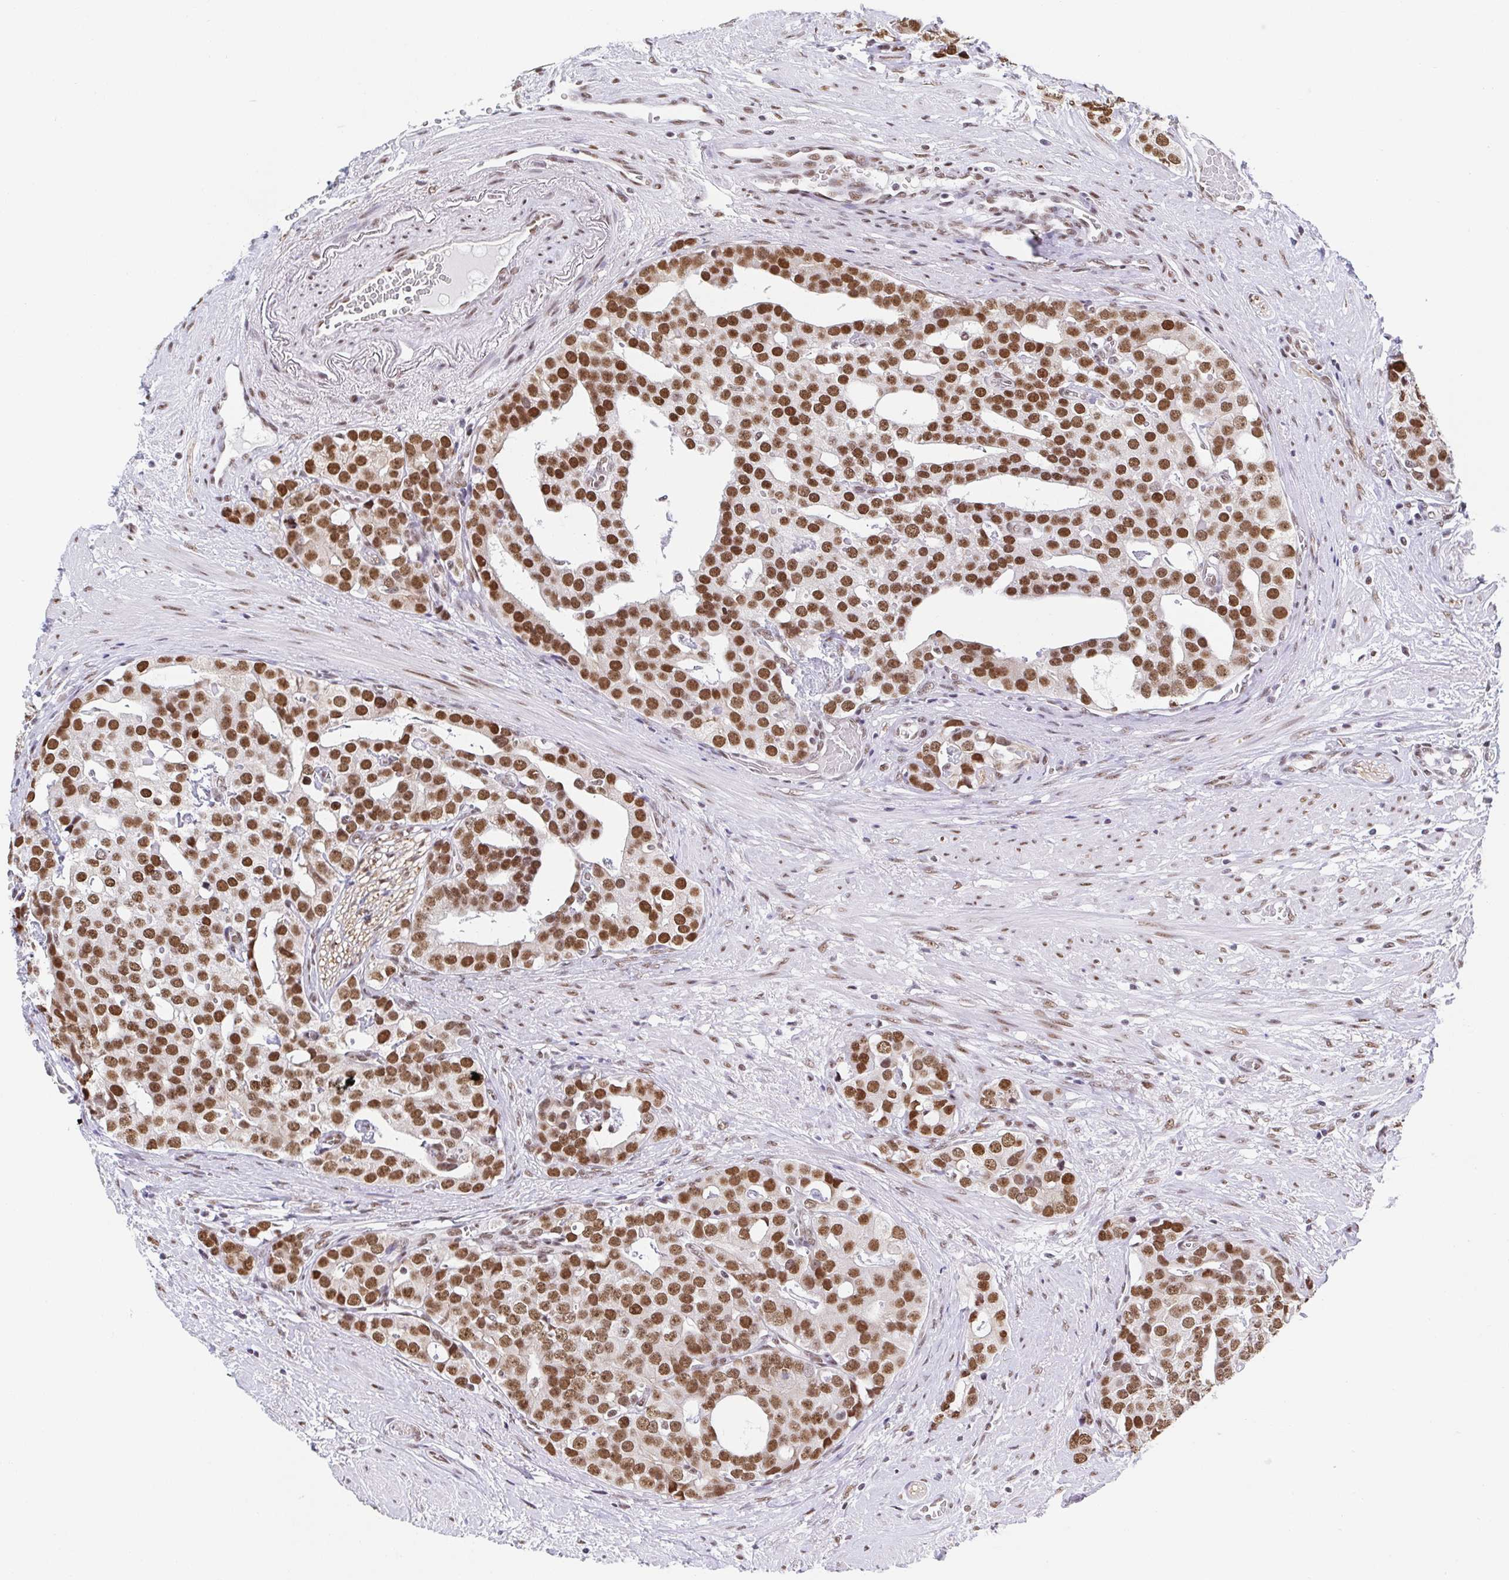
{"staining": {"intensity": "strong", "quantity": ">75%", "location": "nuclear"}, "tissue": "prostate cancer", "cell_type": "Tumor cells", "image_type": "cancer", "snomed": [{"axis": "morphology", "description": "Adenocarcinoma, High grade"}, {"axis": "topography", "description": "Prostate"}], "caption": "Prostate cancer stained with a brown dye demonstrates strong nuclear positive expression in about >75% of tumor cells.", "gene": "SLC7A10", "patient": {"sex": "male", "age": 71}}